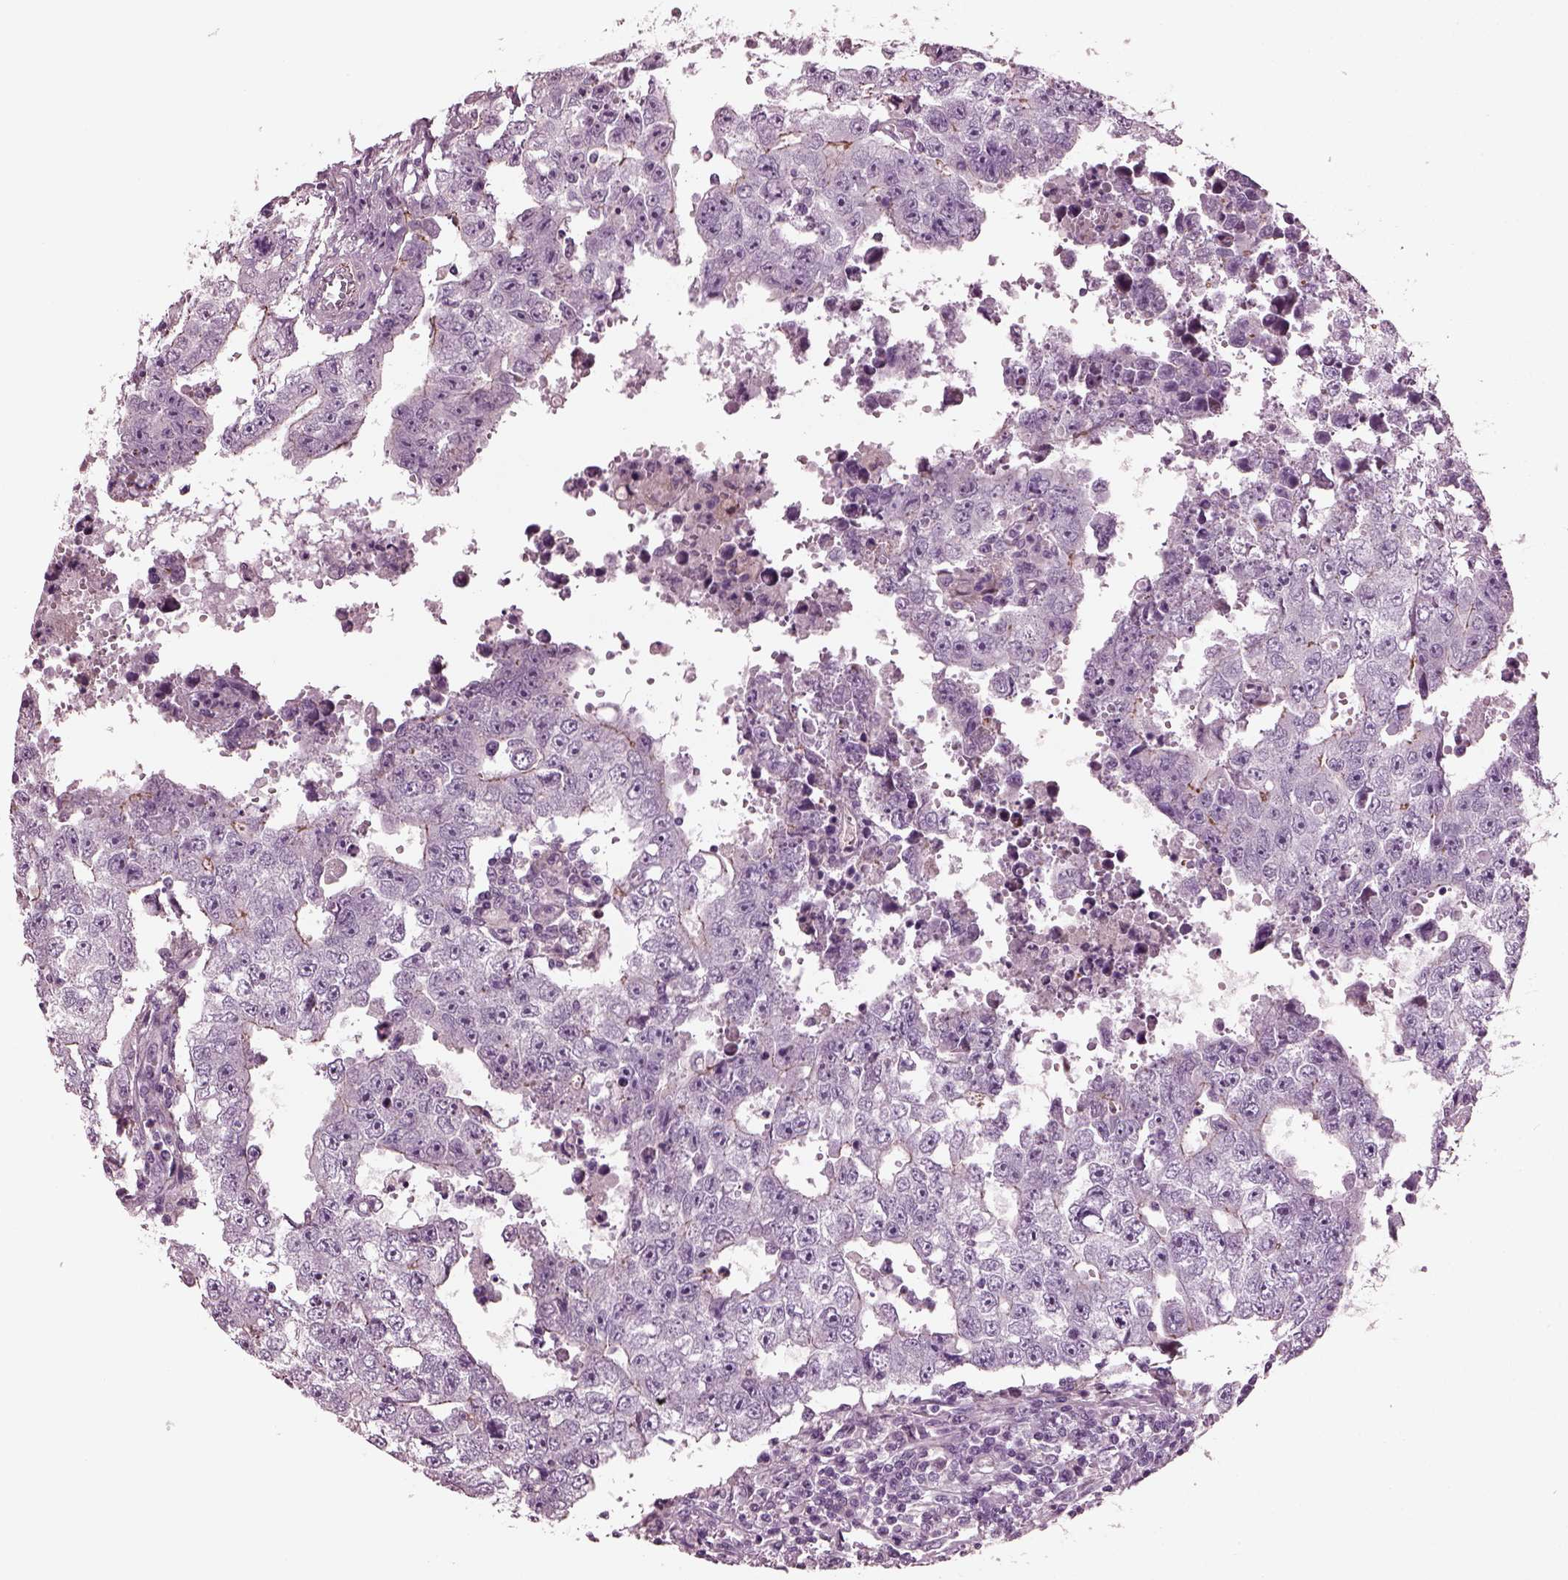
{"staining": {"intensity": "negative", "quantity": "none", "location": "none"}, "tissue": "testis cancer", "cell_type": "Tumor cells", "image_type": "cancer", "snomed": [{"axis": "morphology", "description": "Carcinoma, Embryonal, NOS"}, {"axis": "topography", "description": "Testis"}], "caption": "There is no significant positivity in tumor cells of embryonal carcinoma (testis).", "gene": "GDF11", "patient": {"sex": "male", "age": 36}}